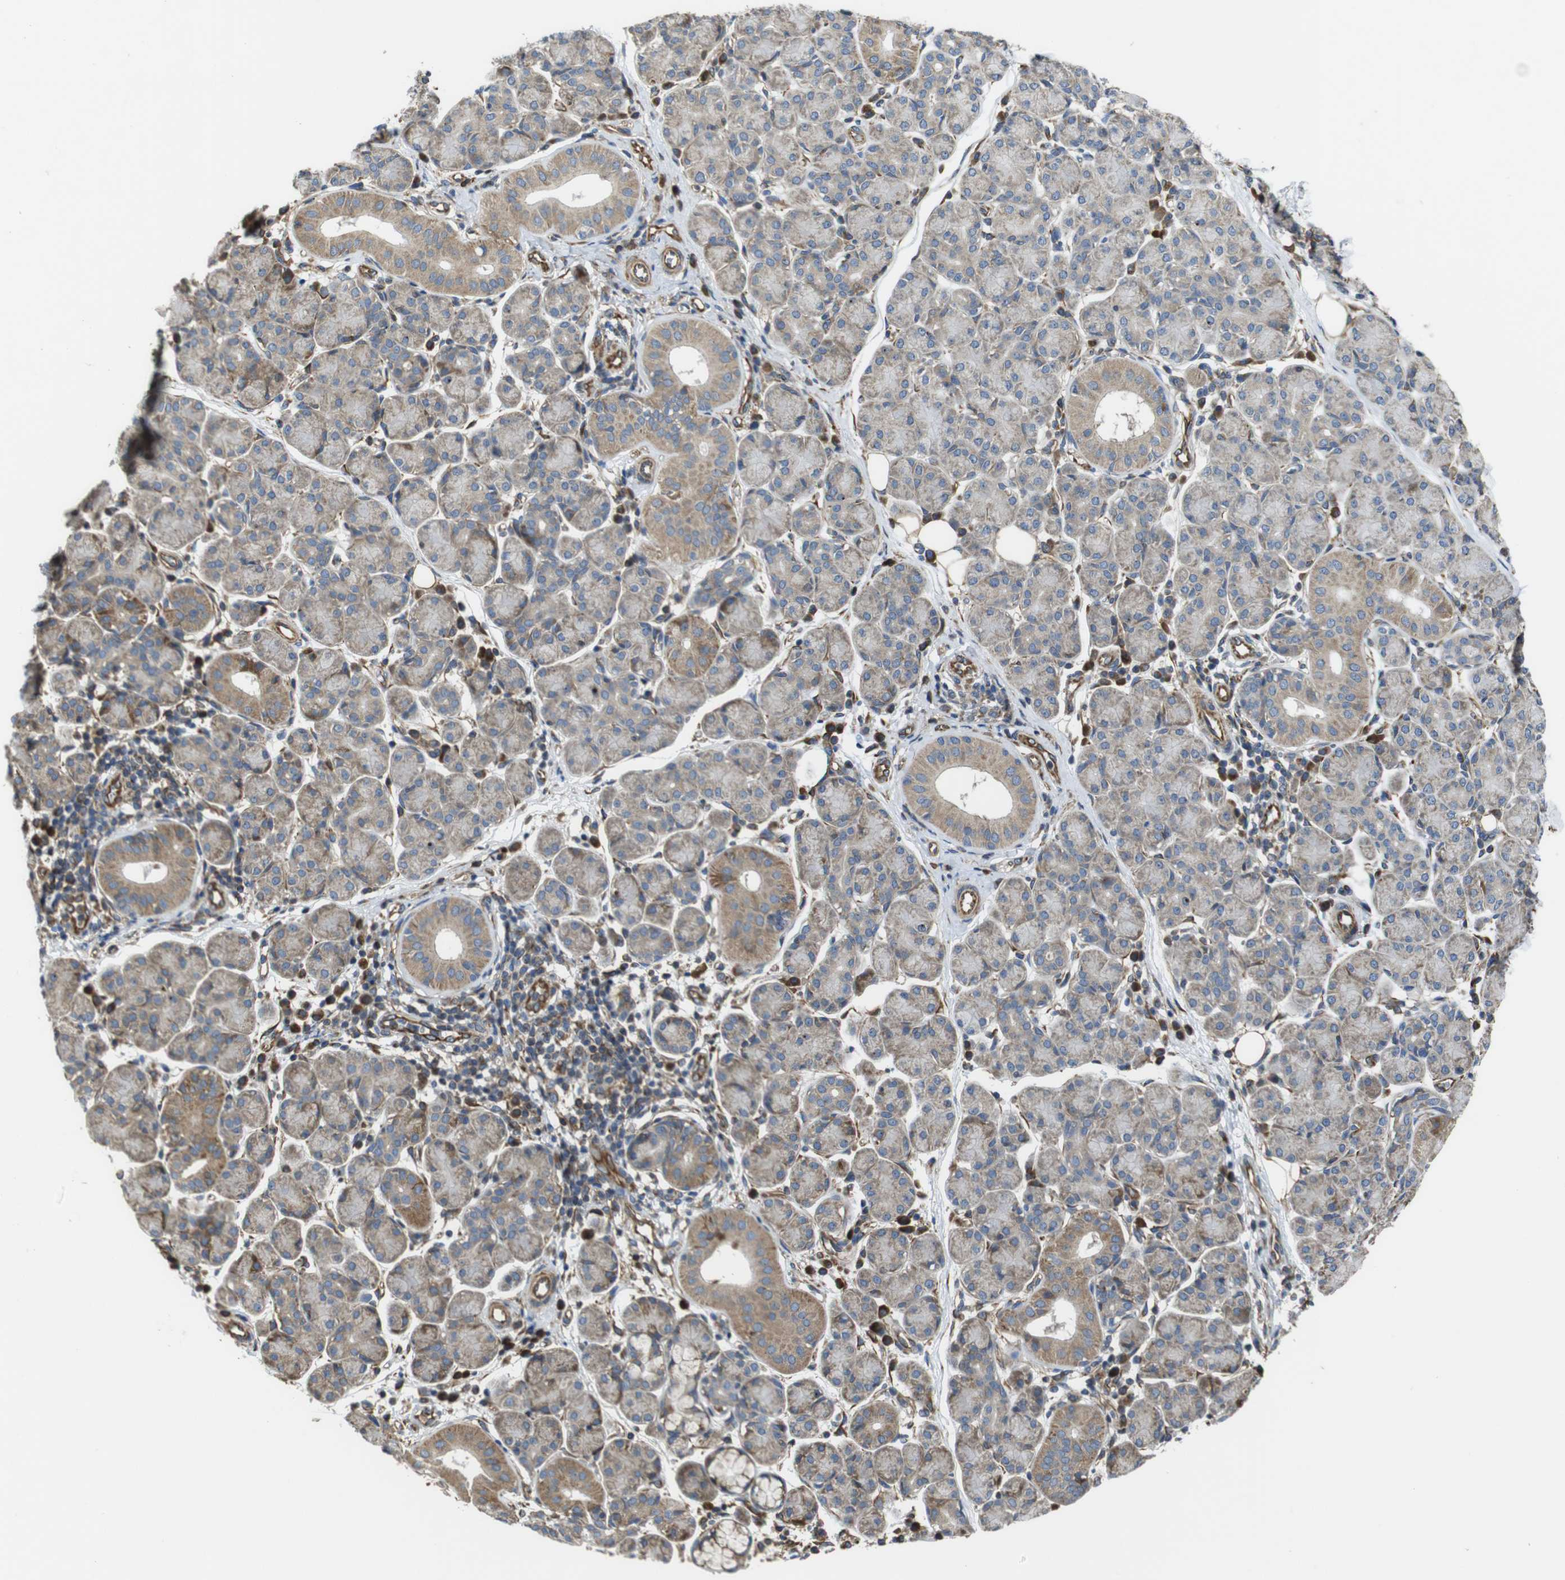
{"staining": {"intensity": "moderate", "quantity": "<25%", "location": "cytoplasmic/membranous"}, "tissue": "salivary gland", "cell_type": "Glandular cells", "image_type": "normal", "snomed": [{"axis": "morphology", "description": "Normal tissue, NOS"}, {"axis": "morphology", "description": "Inflammation, NOS"}, {"axis": "topography", "description": "Lymph node"}, {"axis": "topography", "description": "Salivary gland"}], "caption": "Salivary gland stained with DAB (3,3'-diaminobenzidine) immunohistochemistry exhibits low levels of moderate cytoplasmic/membranous expression in about <25% of glandular cells. (brown staining indicates protein expression, while blue staining denotes nuclei).", "gene": "POMK", "patient": {"sex": "male", "age": 3}}